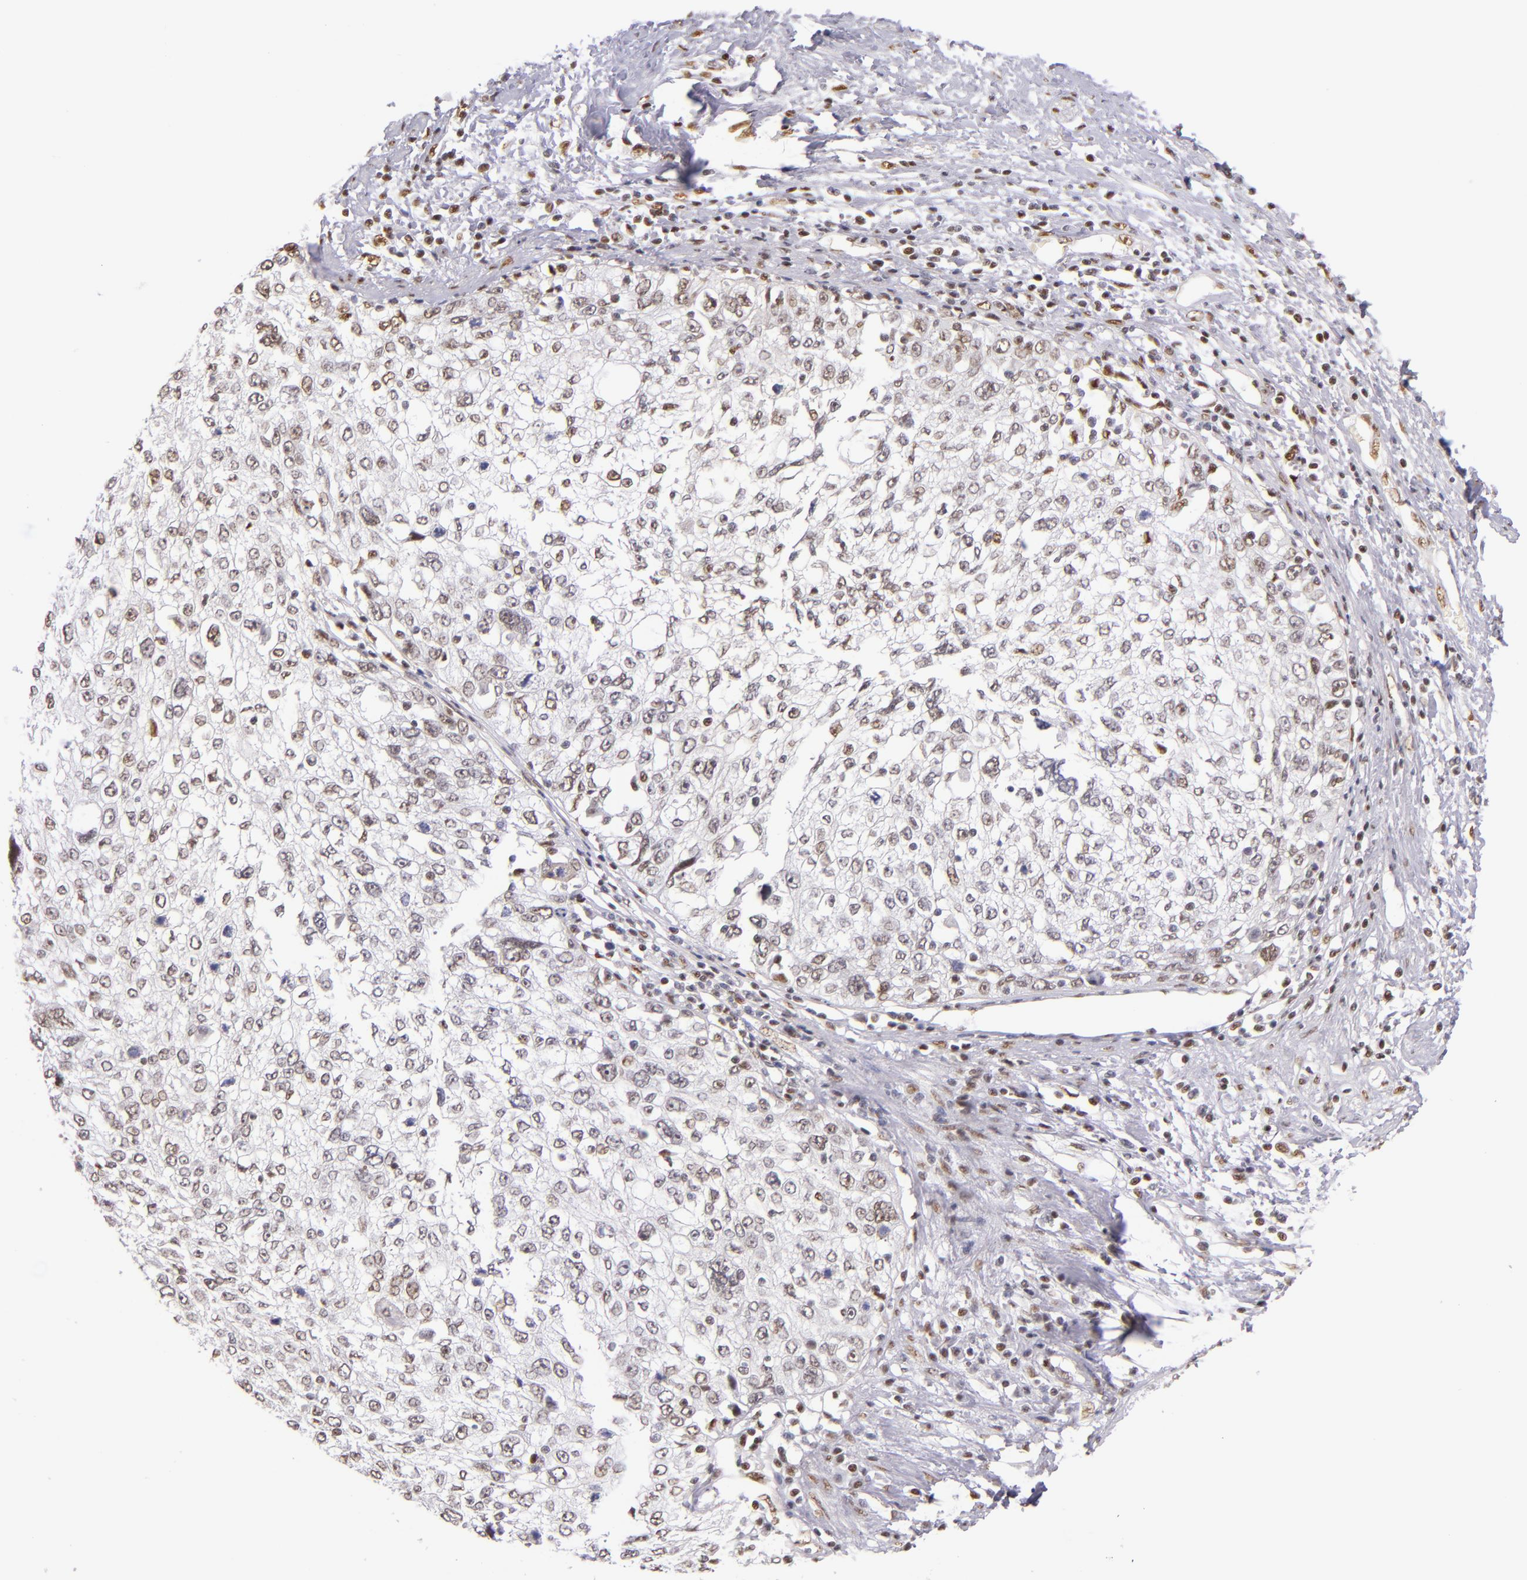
{"staining": {"intensity": "weak", "quantity": "25%-75%", "location": "nuclear"}, "tissue": "cervical cancer", "cell_type": "Tumor cells", "image_type": "cancer", "snomed": [{"axis": "morphology", "description": "Squamous cell carcinoma, NOS"}, {"axis": "topography", "description": "Cervix"}], "caption": "Protein positivity by immunohistochemistry exhibits weak nuclear positivity in approximately 25%-75% of tumor cells in cervical cancer (squamous cell carcinoma).", "gene": "NCOR2", "patient": {"sex": "female", "age": 57}}